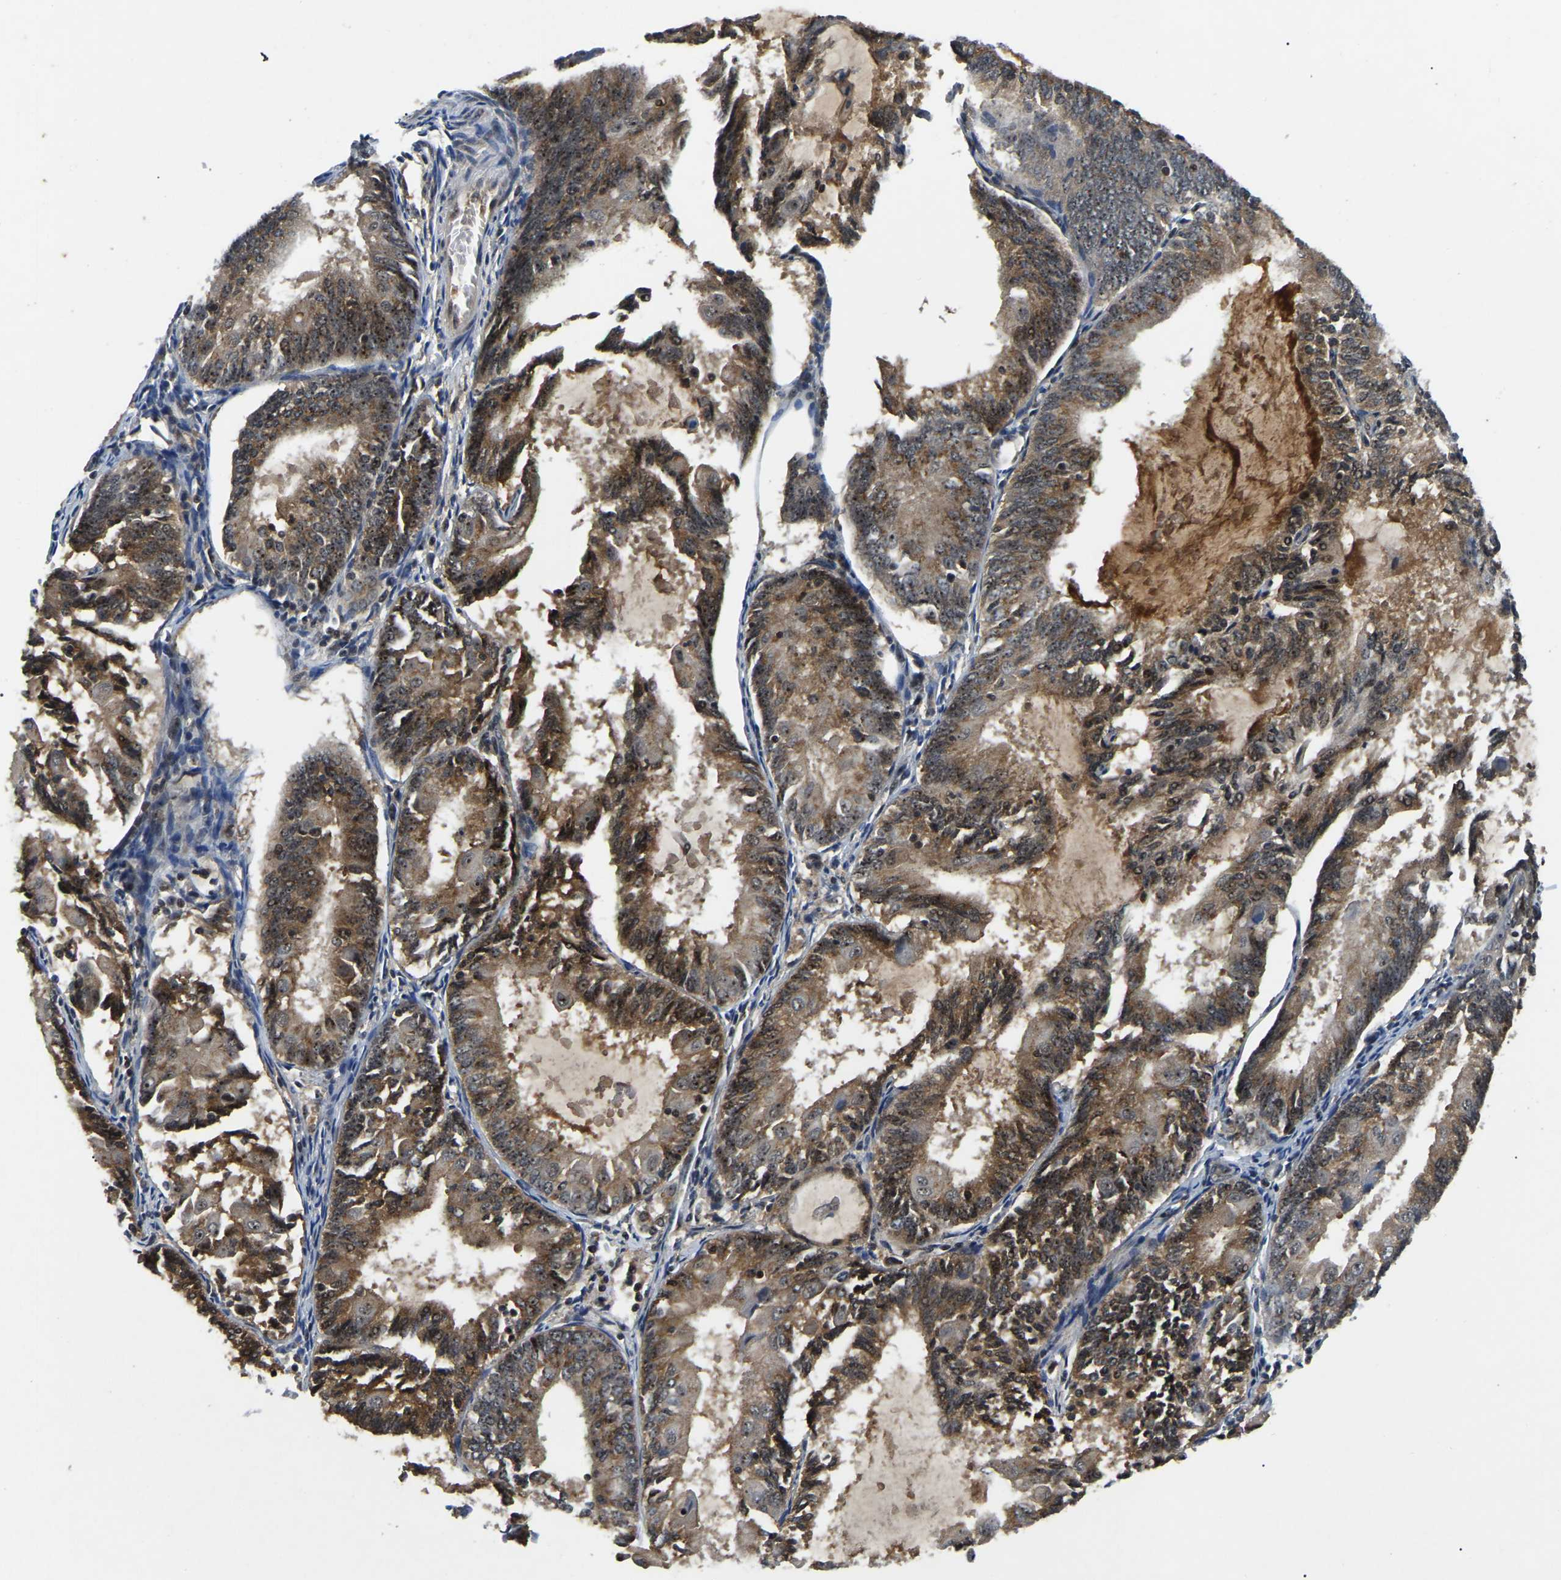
{"staining": {"intensity": "moderate", "quantity": ">75%", "location": "cytoplasmic/membranous,nuclear"}, "tissue": "endometrial cancer", "cell_type": "Tumor cells", "image_type": "cancer", "snomed": [{"axis": "morphology", "description": "Adenocarcinoma, NOS"}, {"axis": "topography", "description": "Endometrium"}], "caption": "Human adenocarcinoma (endometrial) stained with a protein marker displays moderate staining in tumor cells.", "gene": "RBM28", "patient": {"sex": "female", "age": 81}}